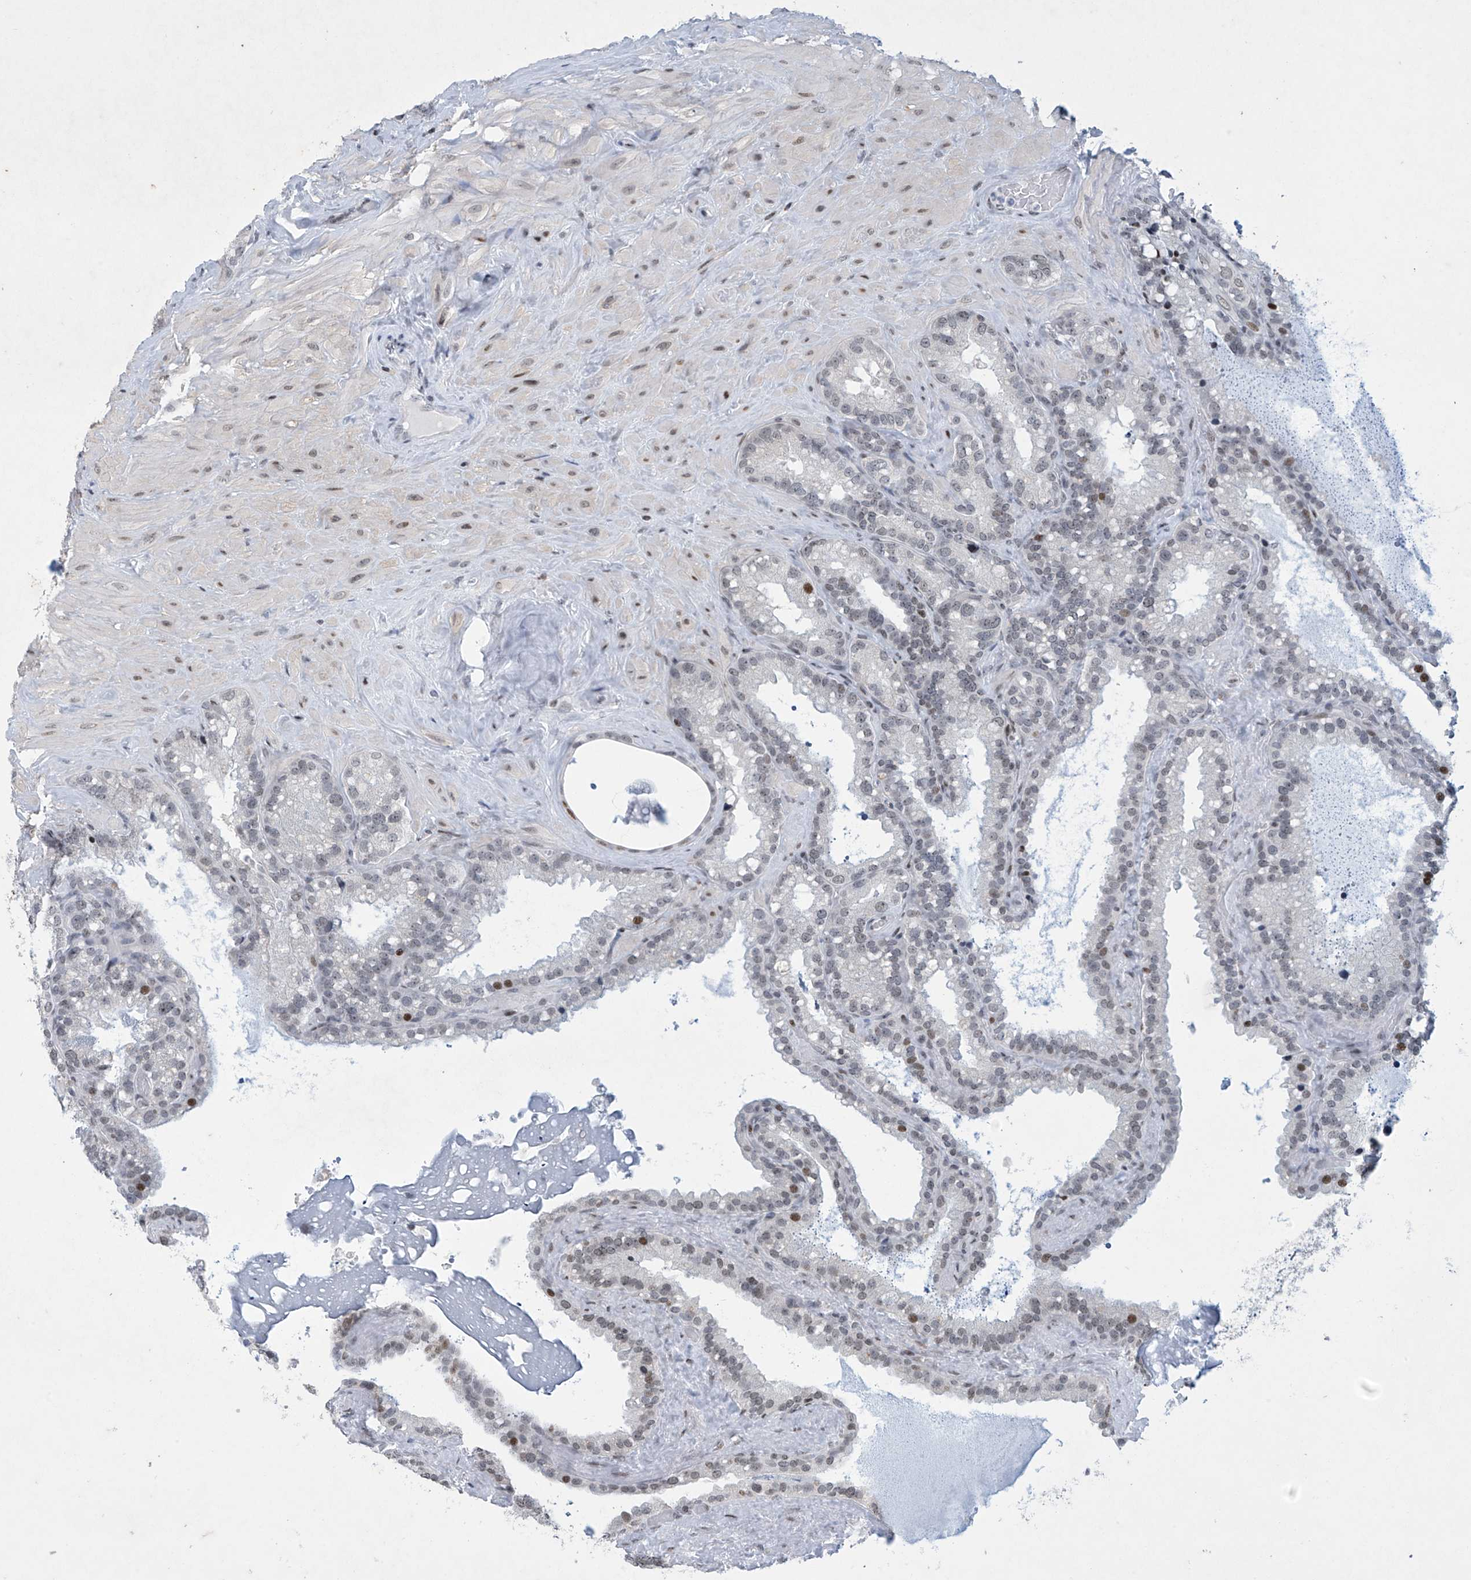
{"staining": {"intensity": "moderate", "quantity": "25%-75%", "location": "nuclear"}, "tissue": "seminal vesicle", "cell_type": "Glandular cells", "image_type": "normal", "snomed": [{"axis": "morphology", "description": "Normal tissue, NOS"}, {"axis": "topography", "description": "Prostate"}, {"axis": "topography", "description": "Seminal veicle"}], "caption": "Moderate nuclear staining is appreciated in approximately 25%-75% of glandular cells in unremarkable seminal vesicle.", "gene": "RFX7", "patient": {"sex": "male", "age": 68}}